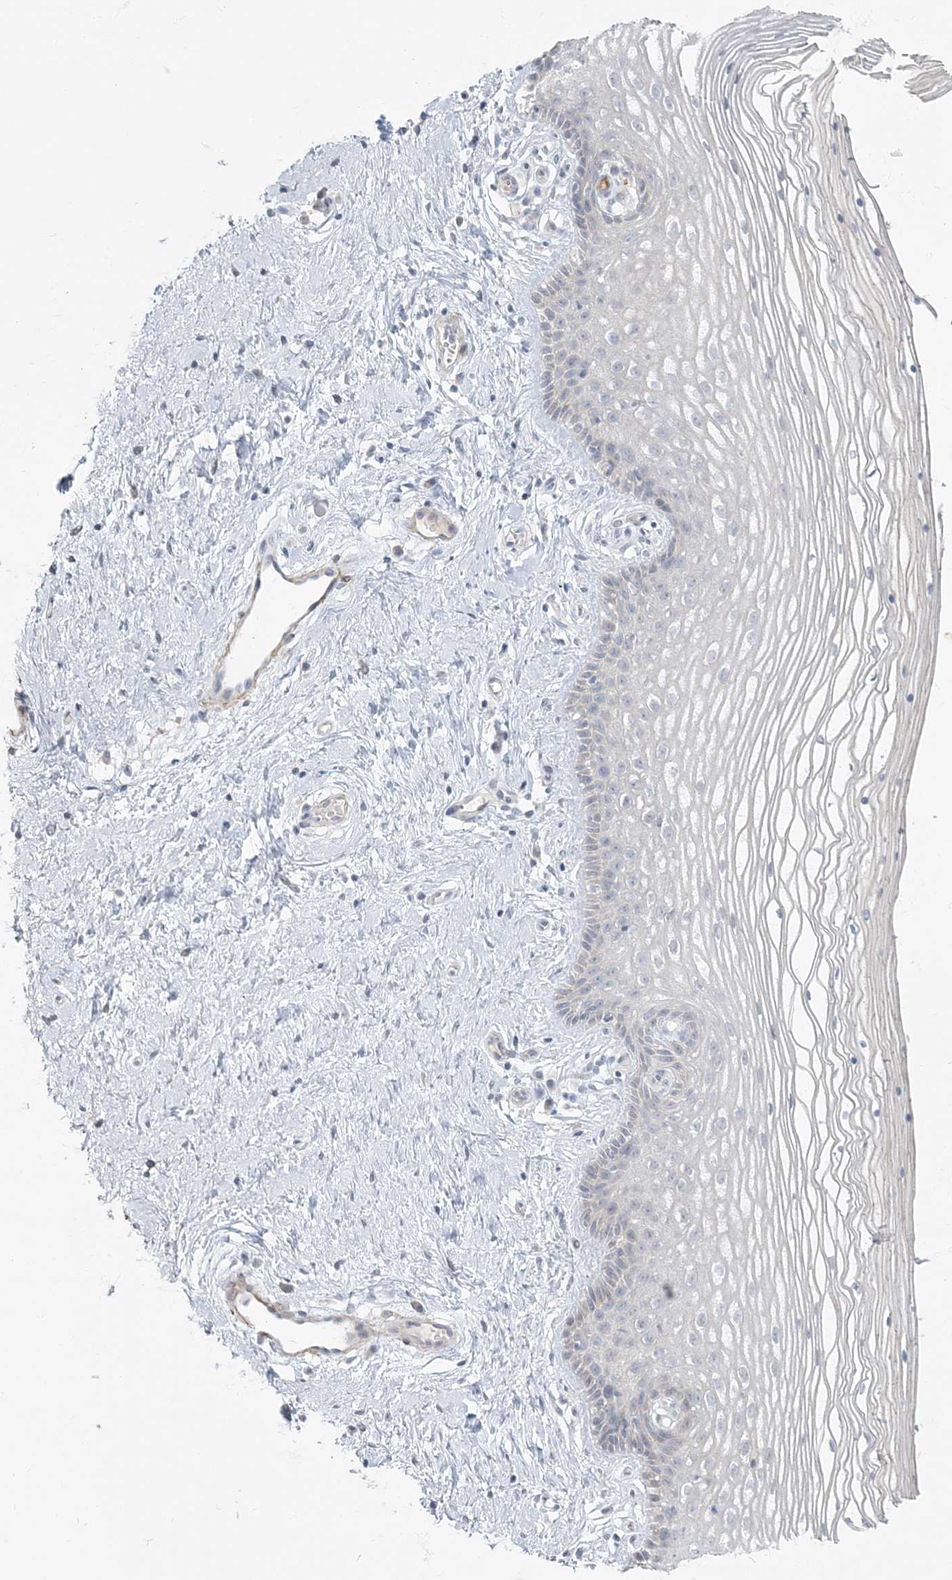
{"staining": {"intensity": "negative", "quantity": "none", "location": "none"}, "tissue": "vagina", "cell_type": "Squamous epithelial cells", "image_type": "normal", "snomed": [{"axis": "morphology", "description": "Normal tissue, NOS"}, {"axis": "topography", "description": "Vagina"}], "caption": "Histopathology image shows no significant protein staining in squamous epithelial cells of normal vagina. Brightfield microscopy of IHC stained with DAB (3,3'-diaminobenzidine) (brown) and hematoxylin (blue), captured at high magnification.", "gene": "MYOT", "patient": {"sex": "female", "age": 46}}